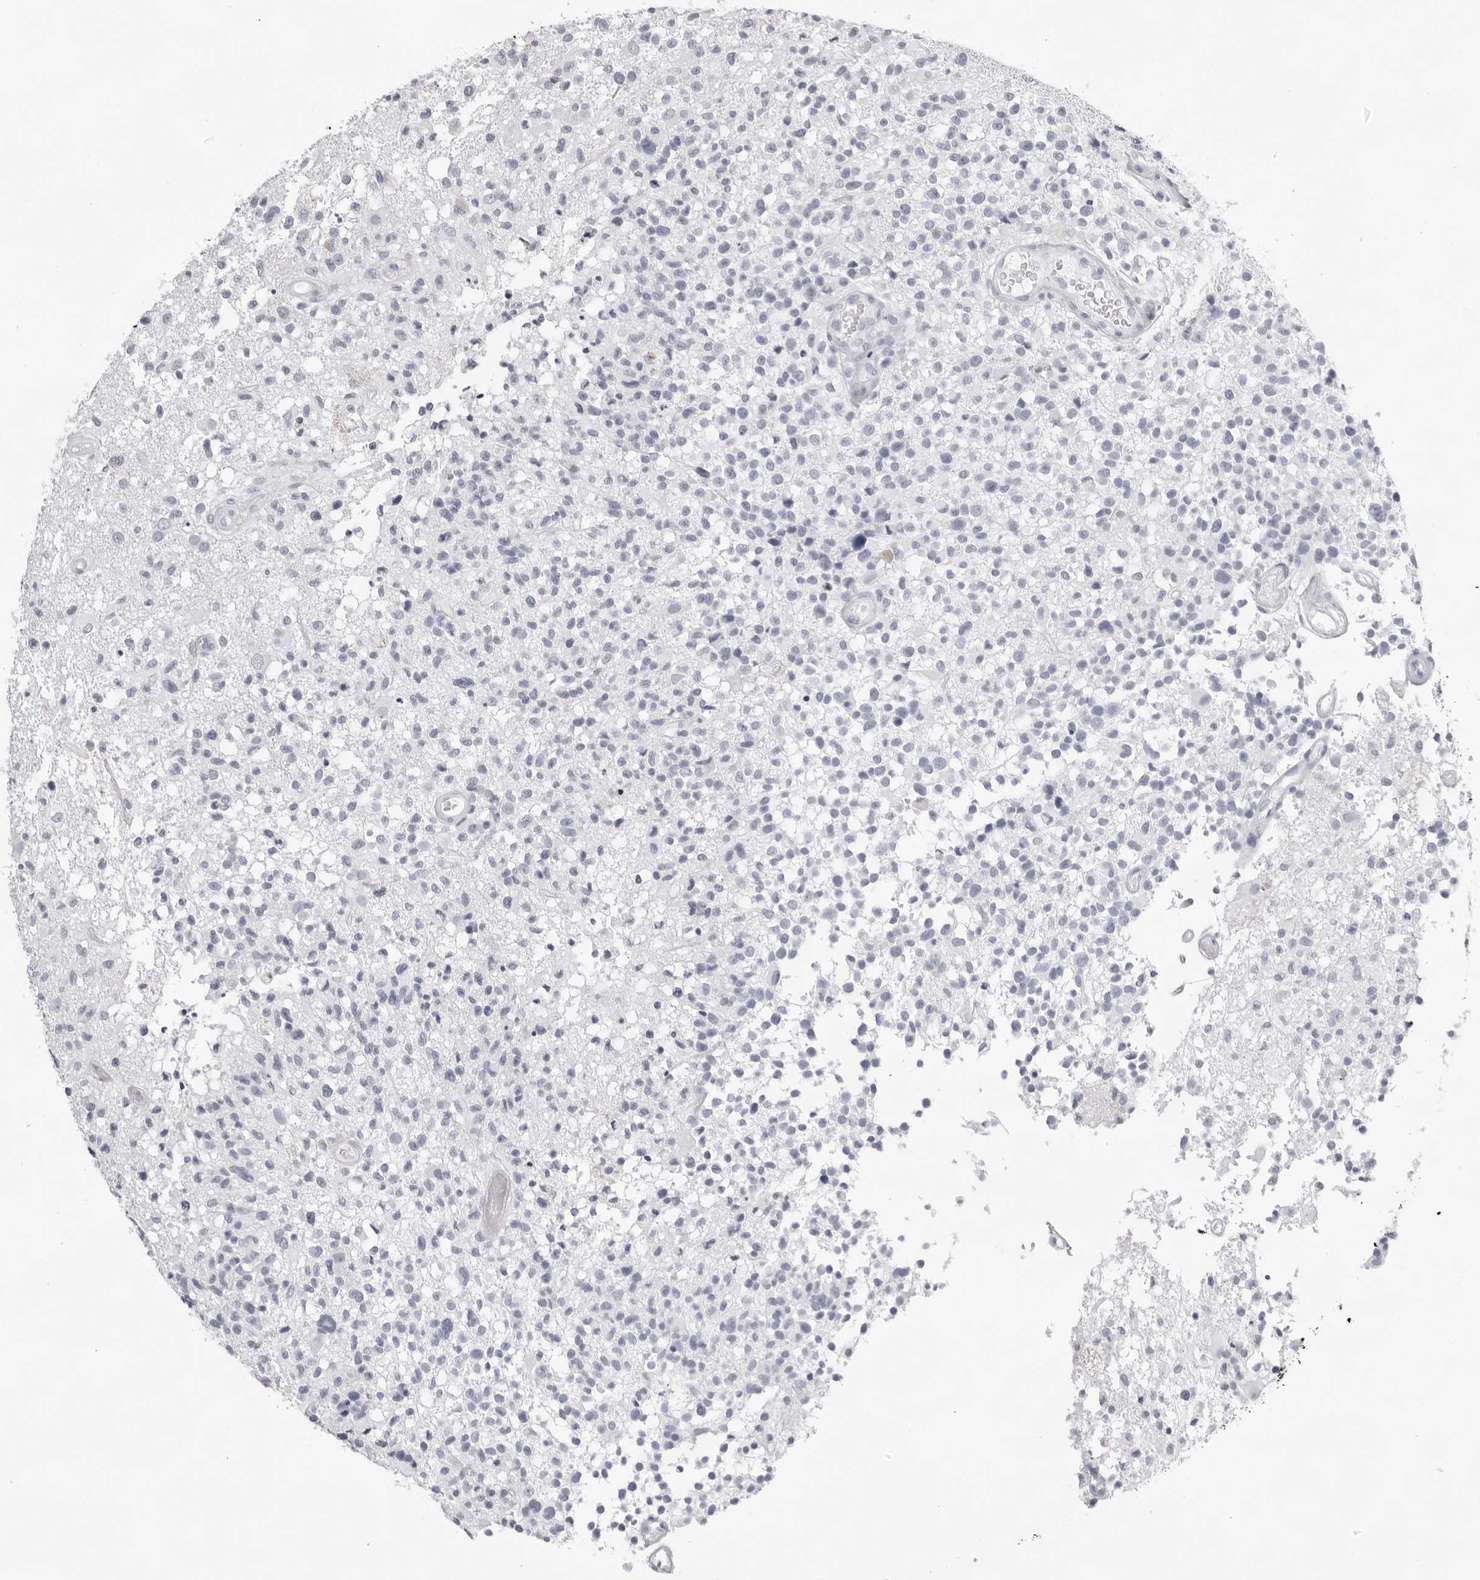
{"staining": {"intensity": "negative", "quantity": "none", "location": "none"}, "tissue": "glioma", "cell_type": "Tumor cells", "image_type": "cancer", "snomed": [{"axis": "morphology", "description": "Glioma, malignant, High grade"}, {"axis": "morphology", "description": "Glioblastoma, NOS"}, {"axis": "topography", "description": "Brain"}], "caption": "There is no significant positivity in tumor cells of glioma. The staining was performed using DAB (3,3'-diaminobenzidine) to visualize the protein expression in brown, while the nuclei were stained in blue with hematoxylin (Magnification: 20x).", "gene": "TMOD4", "patient": {"sex": "male", "age": 60}}